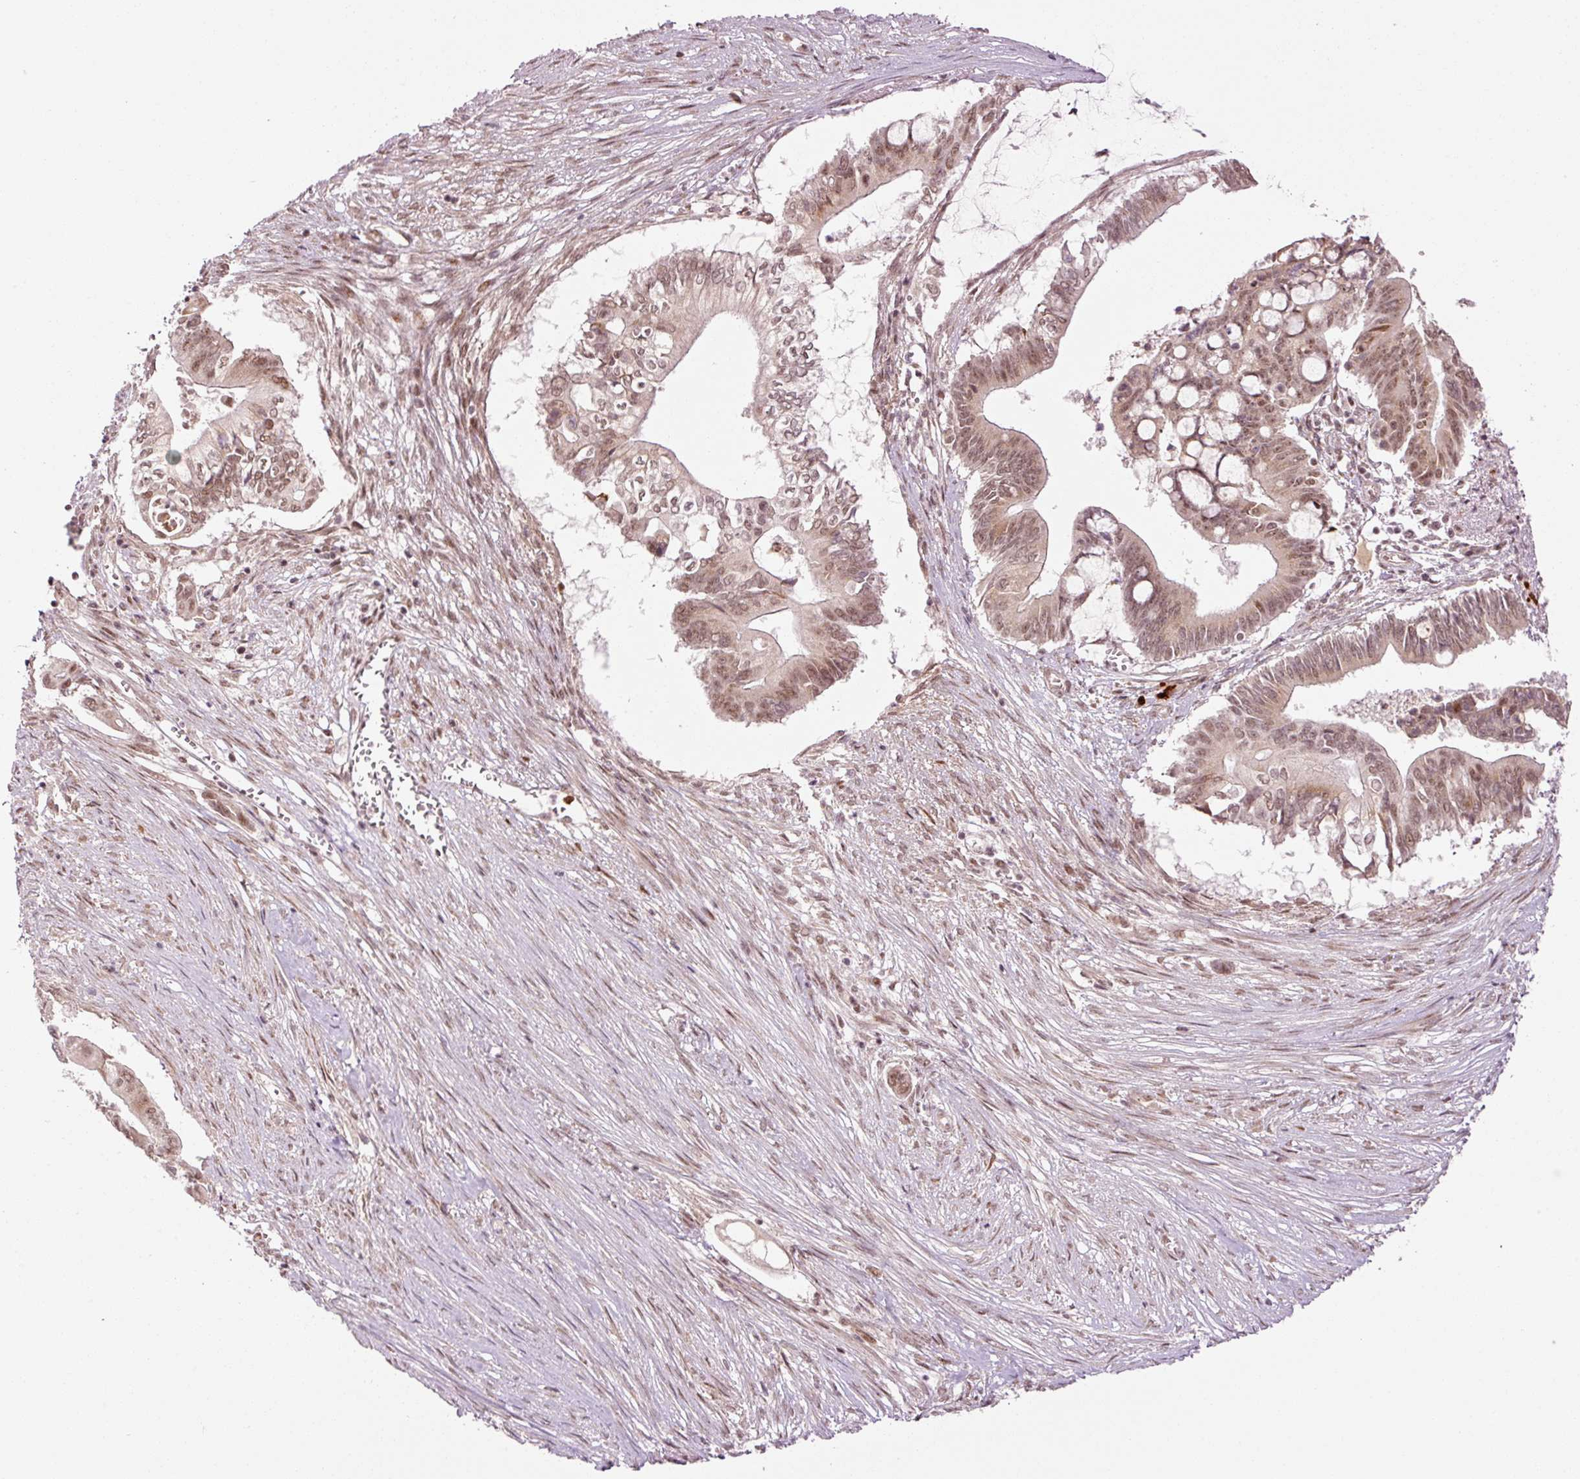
{"staining": {"intensity": "weak", "quantity": ">75%", "location": "cytoplasmic/membranous,nuclear"}, "tissue": "pancreatic cancer", "cell_type": "Tumor cells", "image_type": "cancer", "snomed": [{"axis": "morphology", "description": "Adenocarcinoma, NOS"}, {"axis": "topography", "description": "Pancreas"}], "caption": "The micrograph reveals a brown stain indicating the presence of a protein in the cytoplasmic/membranous and nuclear of tumor cells in adenocarcinoma (pancreatic). Nuclei are stained in blue.", "gene": "ANKRD20A1", "patient": {"sex": "male", "age": 68}}